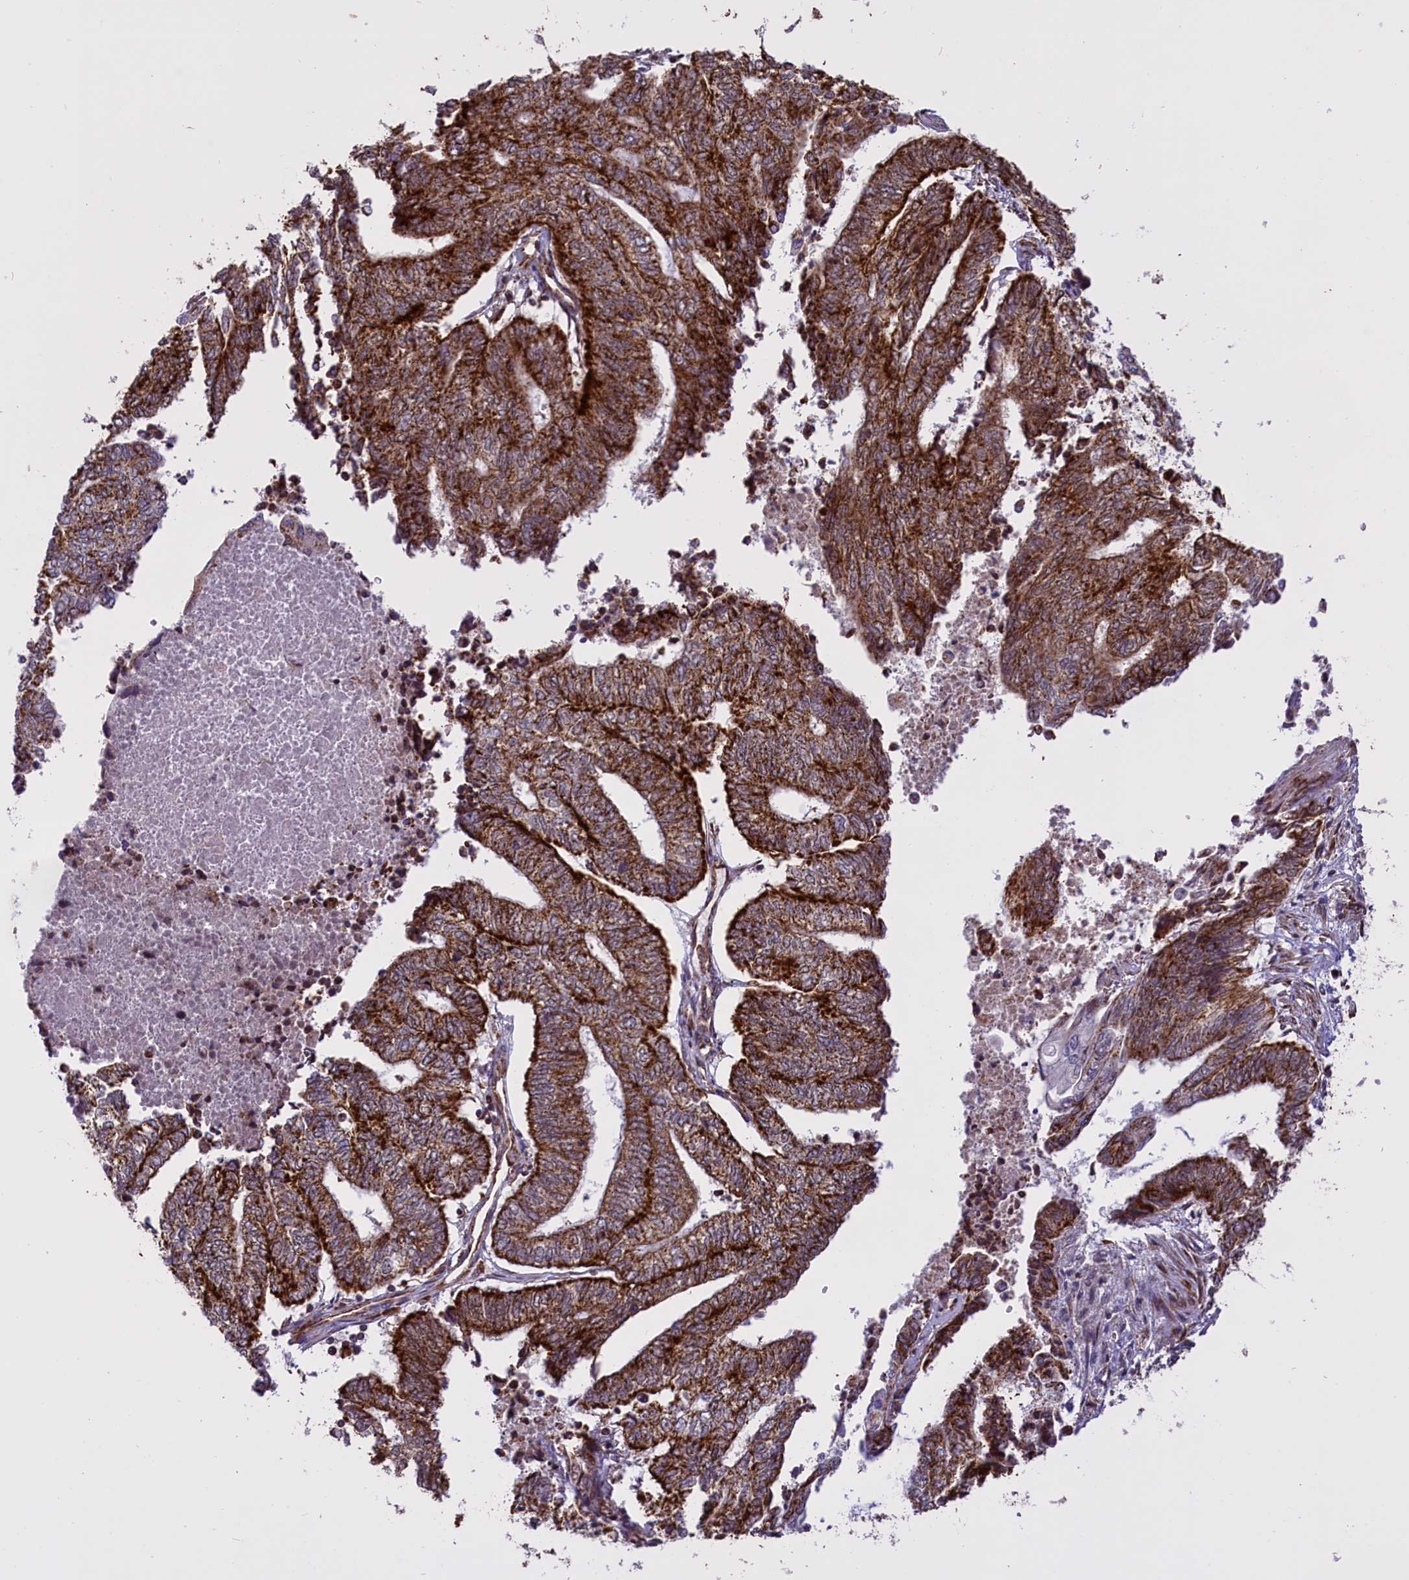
{"staining": {"intensity": "strong", "quantity": ">75%", "location": "cytoplasmic/membranous"}, "tissue": "endometrial cancer", "cell_type": "Tumor cells", "image_type": "cancer", "snomed": [{"axis": "morphology", "description": "Adenocarcinoma, NOS"}, {"axis": "topography", "description": "Uterus"}, {"axis": "topography", "description": "Endometrium"}], "caption": "A brown stain shows strong cytoplasmic/membranous positivity of a protein in human endometrial cancer (adenocarcinoma) tumor cells.", "gene": "NDUFS5", "patient": {"sex": "female", "age": 70}}